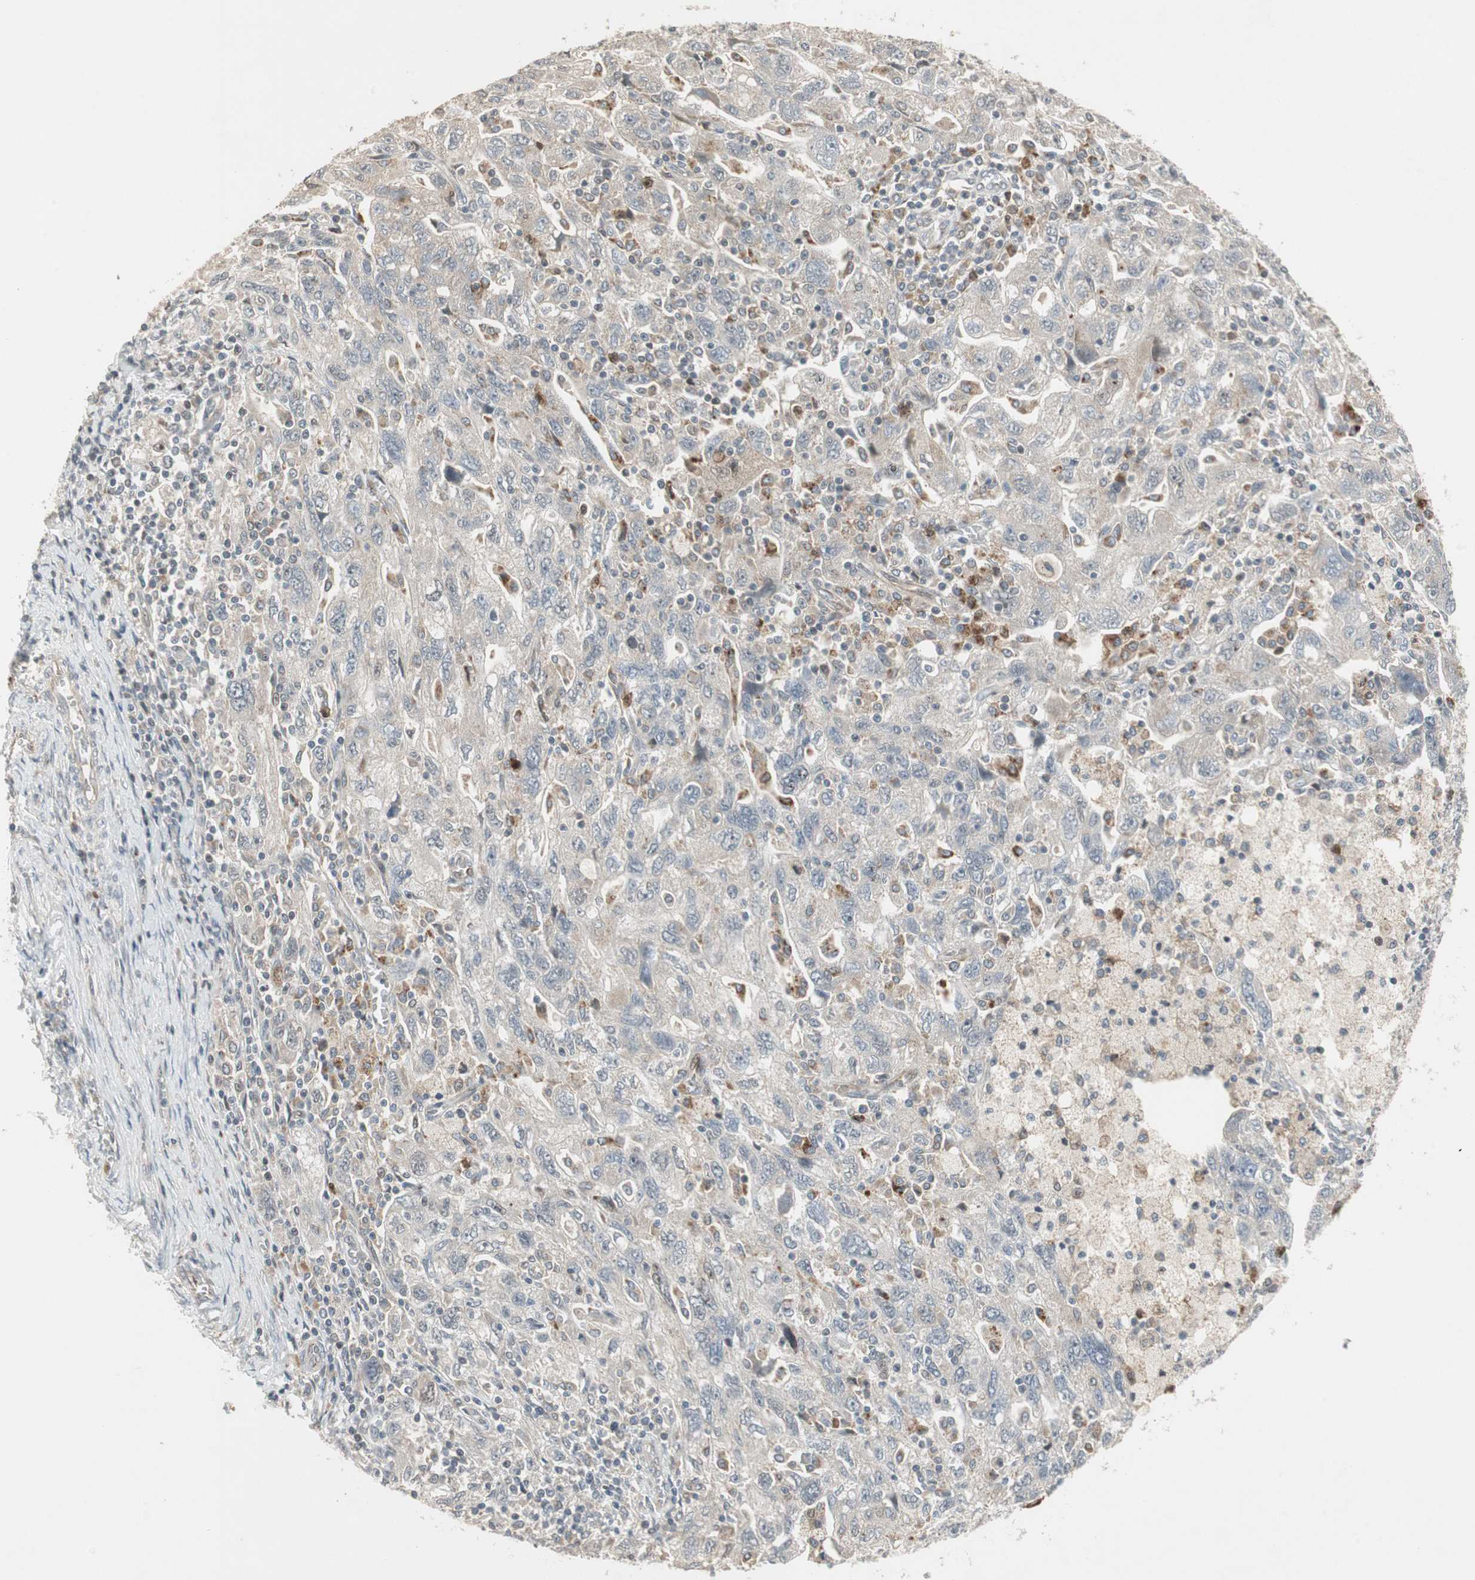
{"staining": {"intensity": "weak", "quantity": "<25%", "location": "cytoplasmic/membranous"}, "tissue": "ovarian cancer", "cell_type": "Tumor cells", "image_type": "cancer", "snomed": [{"axis": "morphology", "description": "Carcinoma, NOS"}, {"axis": "morphology", "description": "Cystadenocarcinoma, serous, NOS"}, {"axis": "topography", "description": "Ovary"}], "caption": "An immunohistochemistry histopathology image of ovarian cancer (carcinoma) is shown. There is no staining in tumor cells of ovarian cancer (carcinoma).", "gene": "SNX4", "patient": {"sex": "female", "age": 69}}